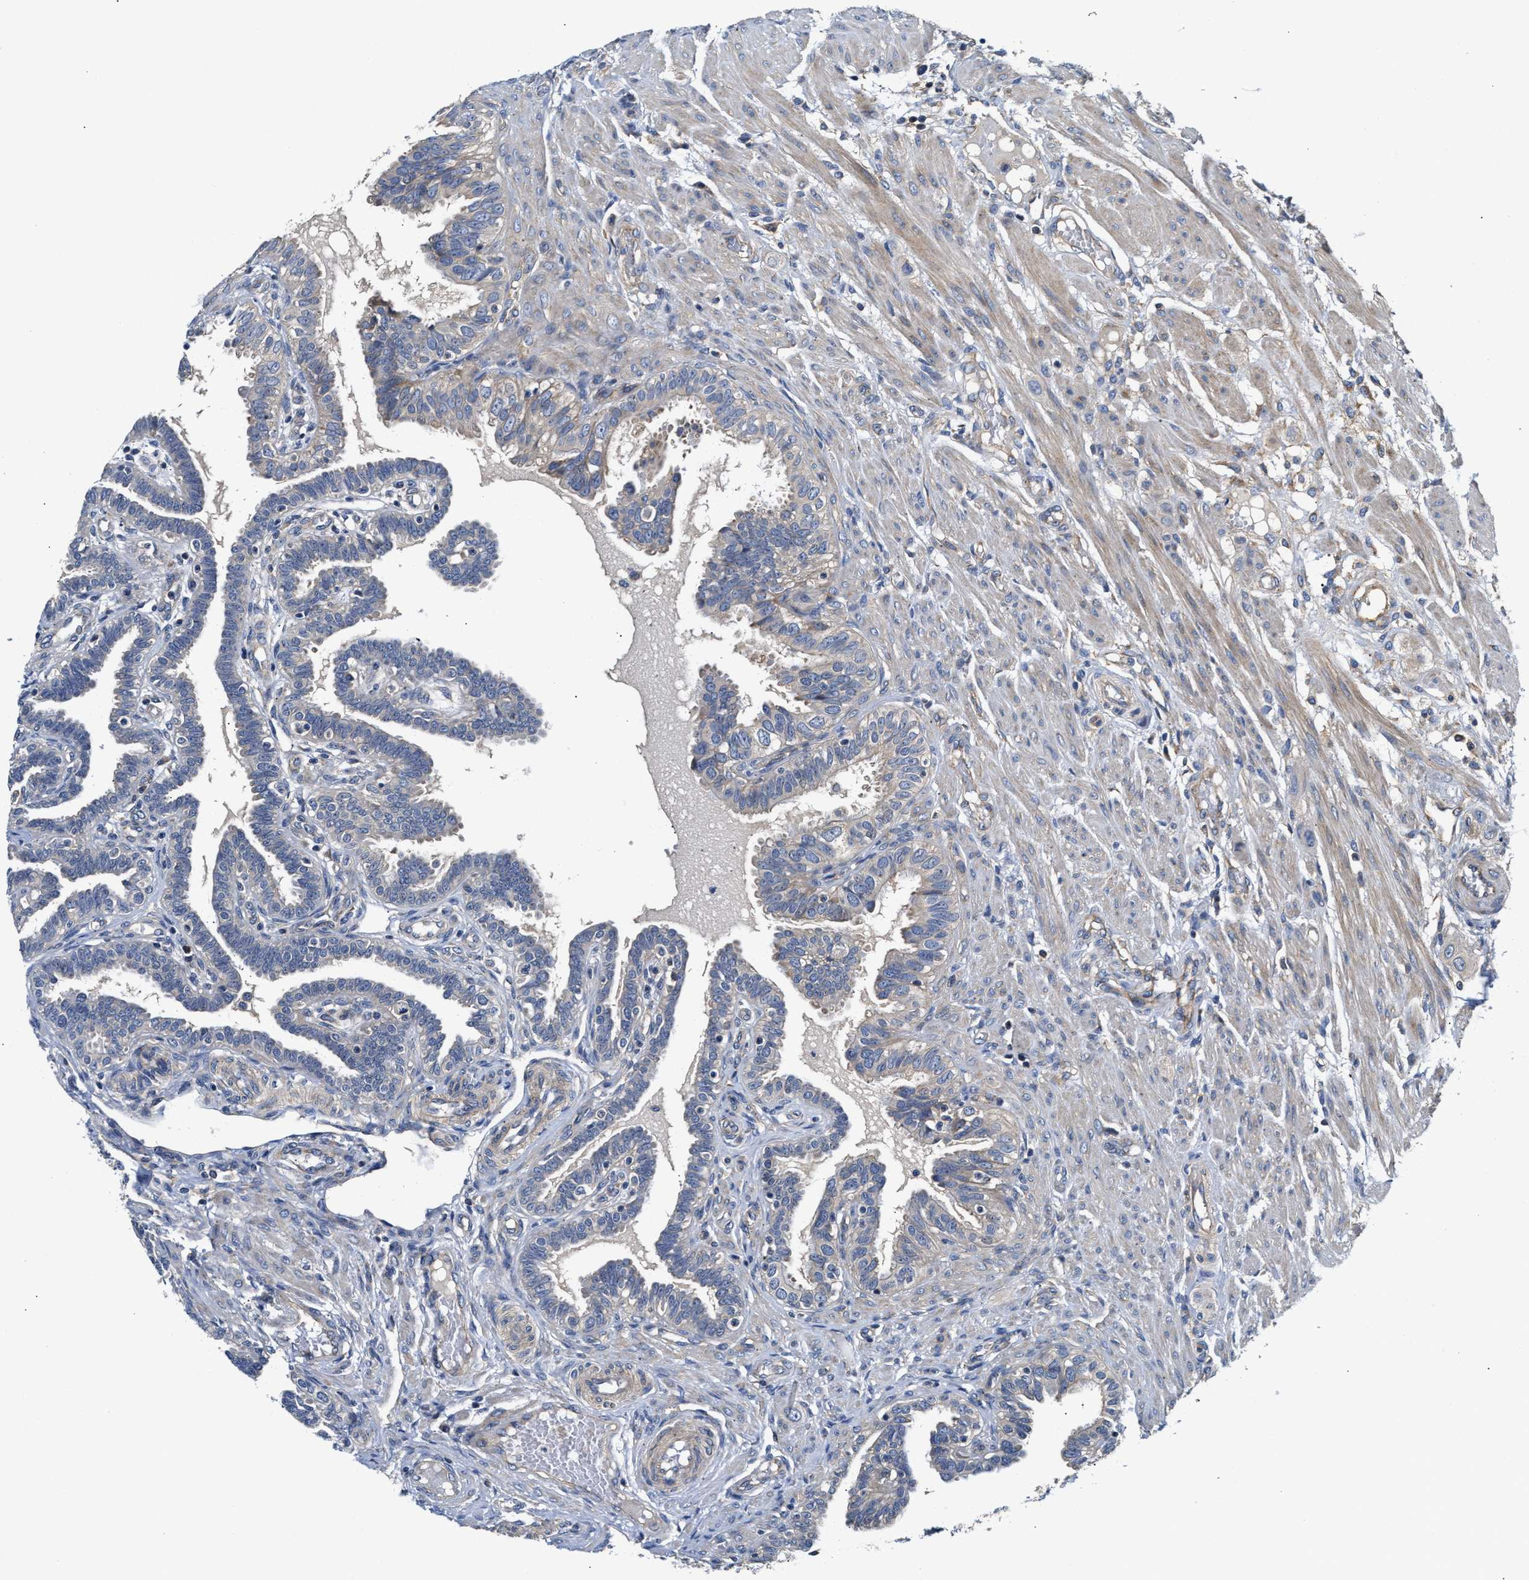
{"staining": {"intensity": "negative", "quantity": "none", "location": "none"}, "tissue": "fallopian tube", "cell_type": "Glandular cells", "image_type": "normal", "snomed": [{"axis": "morphology", "description": "Normal tissue, NOS"}, {"axis": "topography", "description": "Fallopian tube"}, {"axis": "topography", "description": "Placenta"}], "caption": "Image shows no protein expression in glandular cells of normal fallopian tube. (Stains: DAB (3,3'-diaminobenzidine) immunohistochemistry (IHC) with hematoxylin counter stain, Microscopy: brightfield microscopy at high magnification).", "gene": "TEX2", "patient": {"sex": "female", "age": 34}}